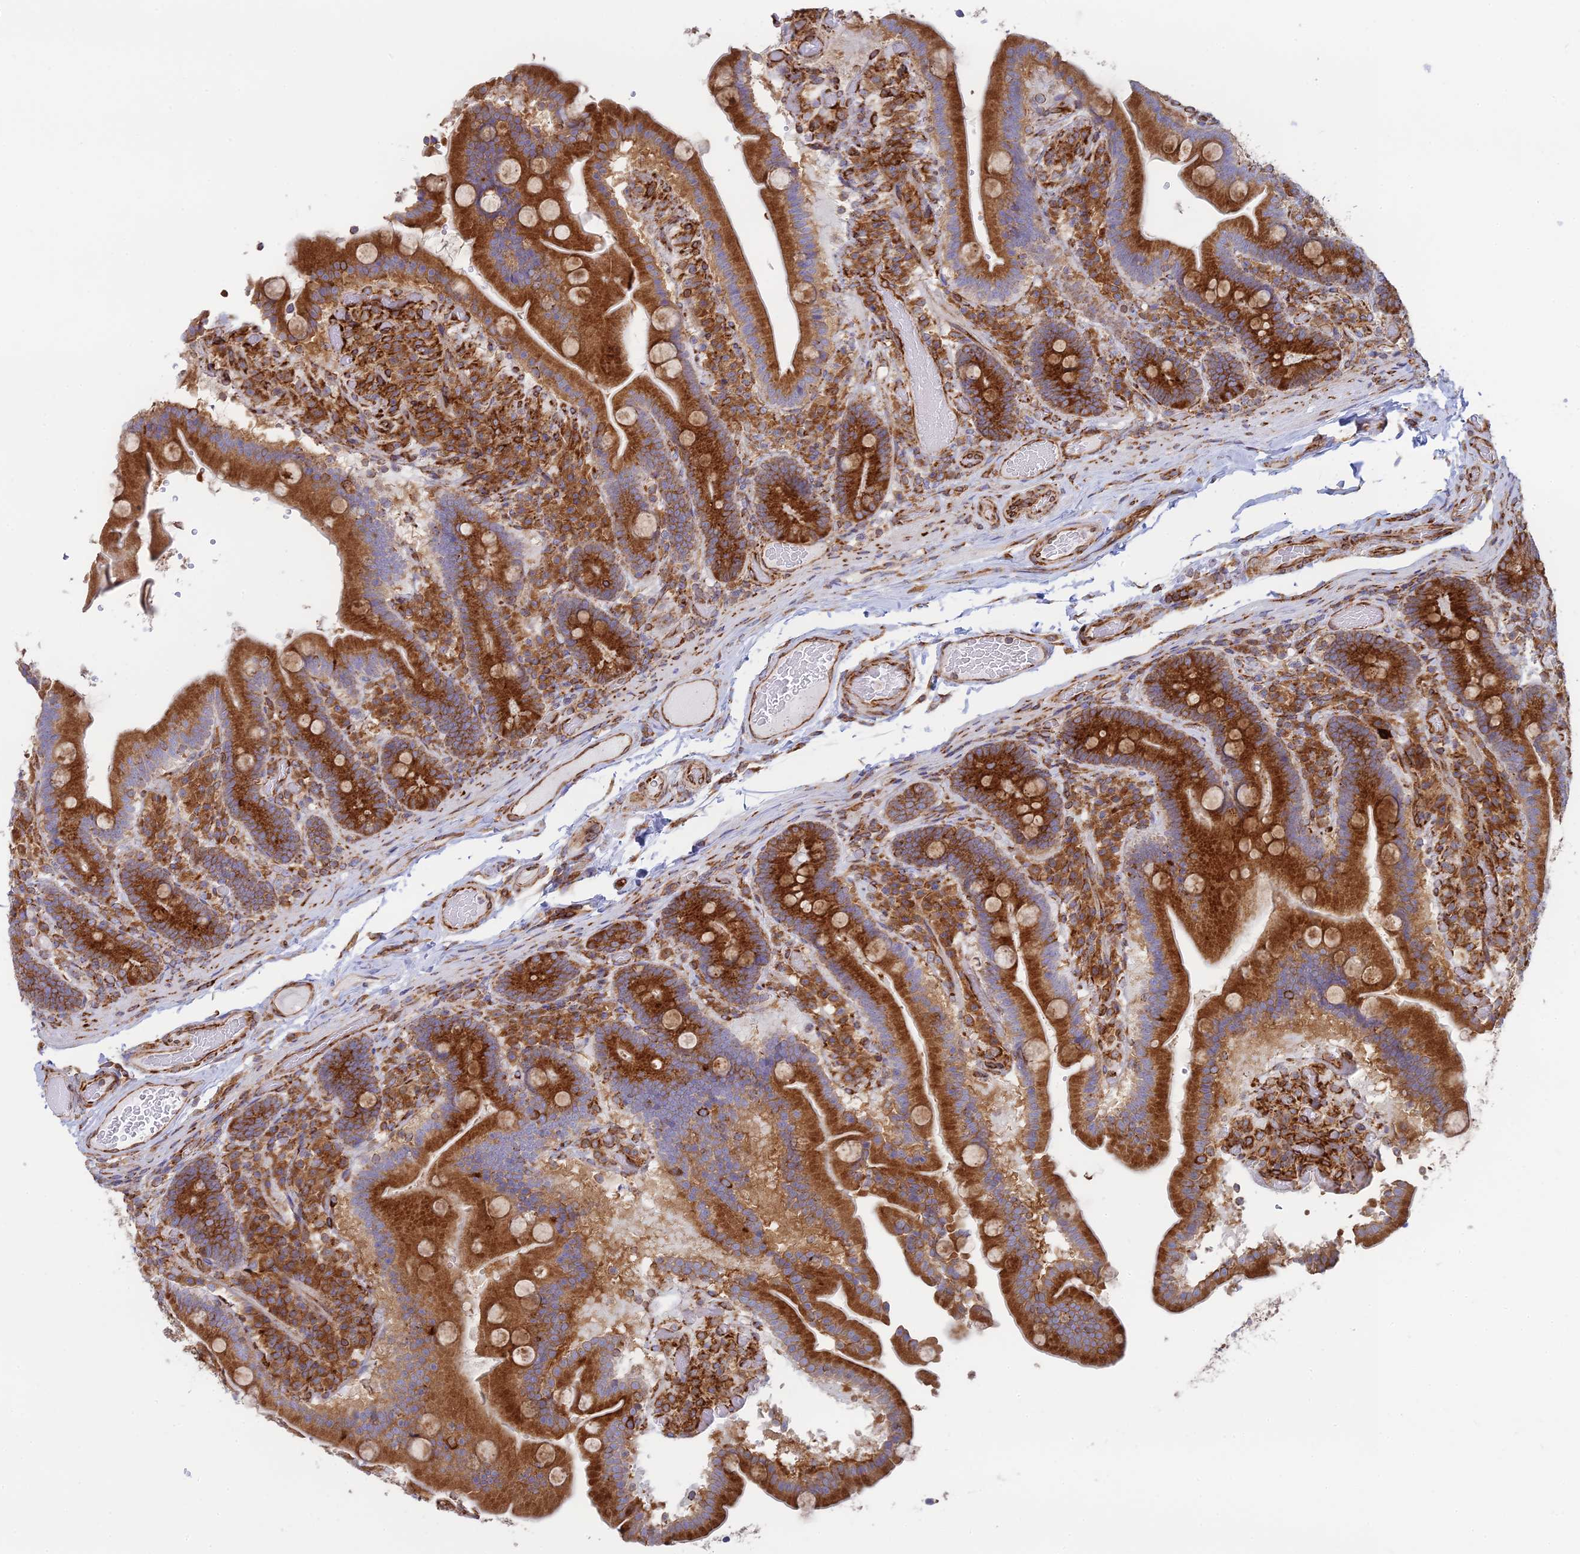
{"staining": {"intensity": "strong", "quantity": ">75%", "location": "cytoplasmic/membranous"}, "tissue": "duodenum", "cell_type": "Glandular cells", "image_type": "normal", "snomed": [{"axis": "morphology", "description": "Normal tissue, NOS"}, {"axis": "topography", "description": "Duodenum"}], "caption": "Normal duodenum displays strong cytoplasmic/membranous staining in about >75% of glandular cells, visualized by immunohistochemistry. The staining was performed using DAB (3,3'-diaminobenzidine), with brown indicating positive protein expression. Nuclei are stained blue with hematoxylin.", "gene": "CCDC69", "patient": {"sex": "female", "age": 62}}